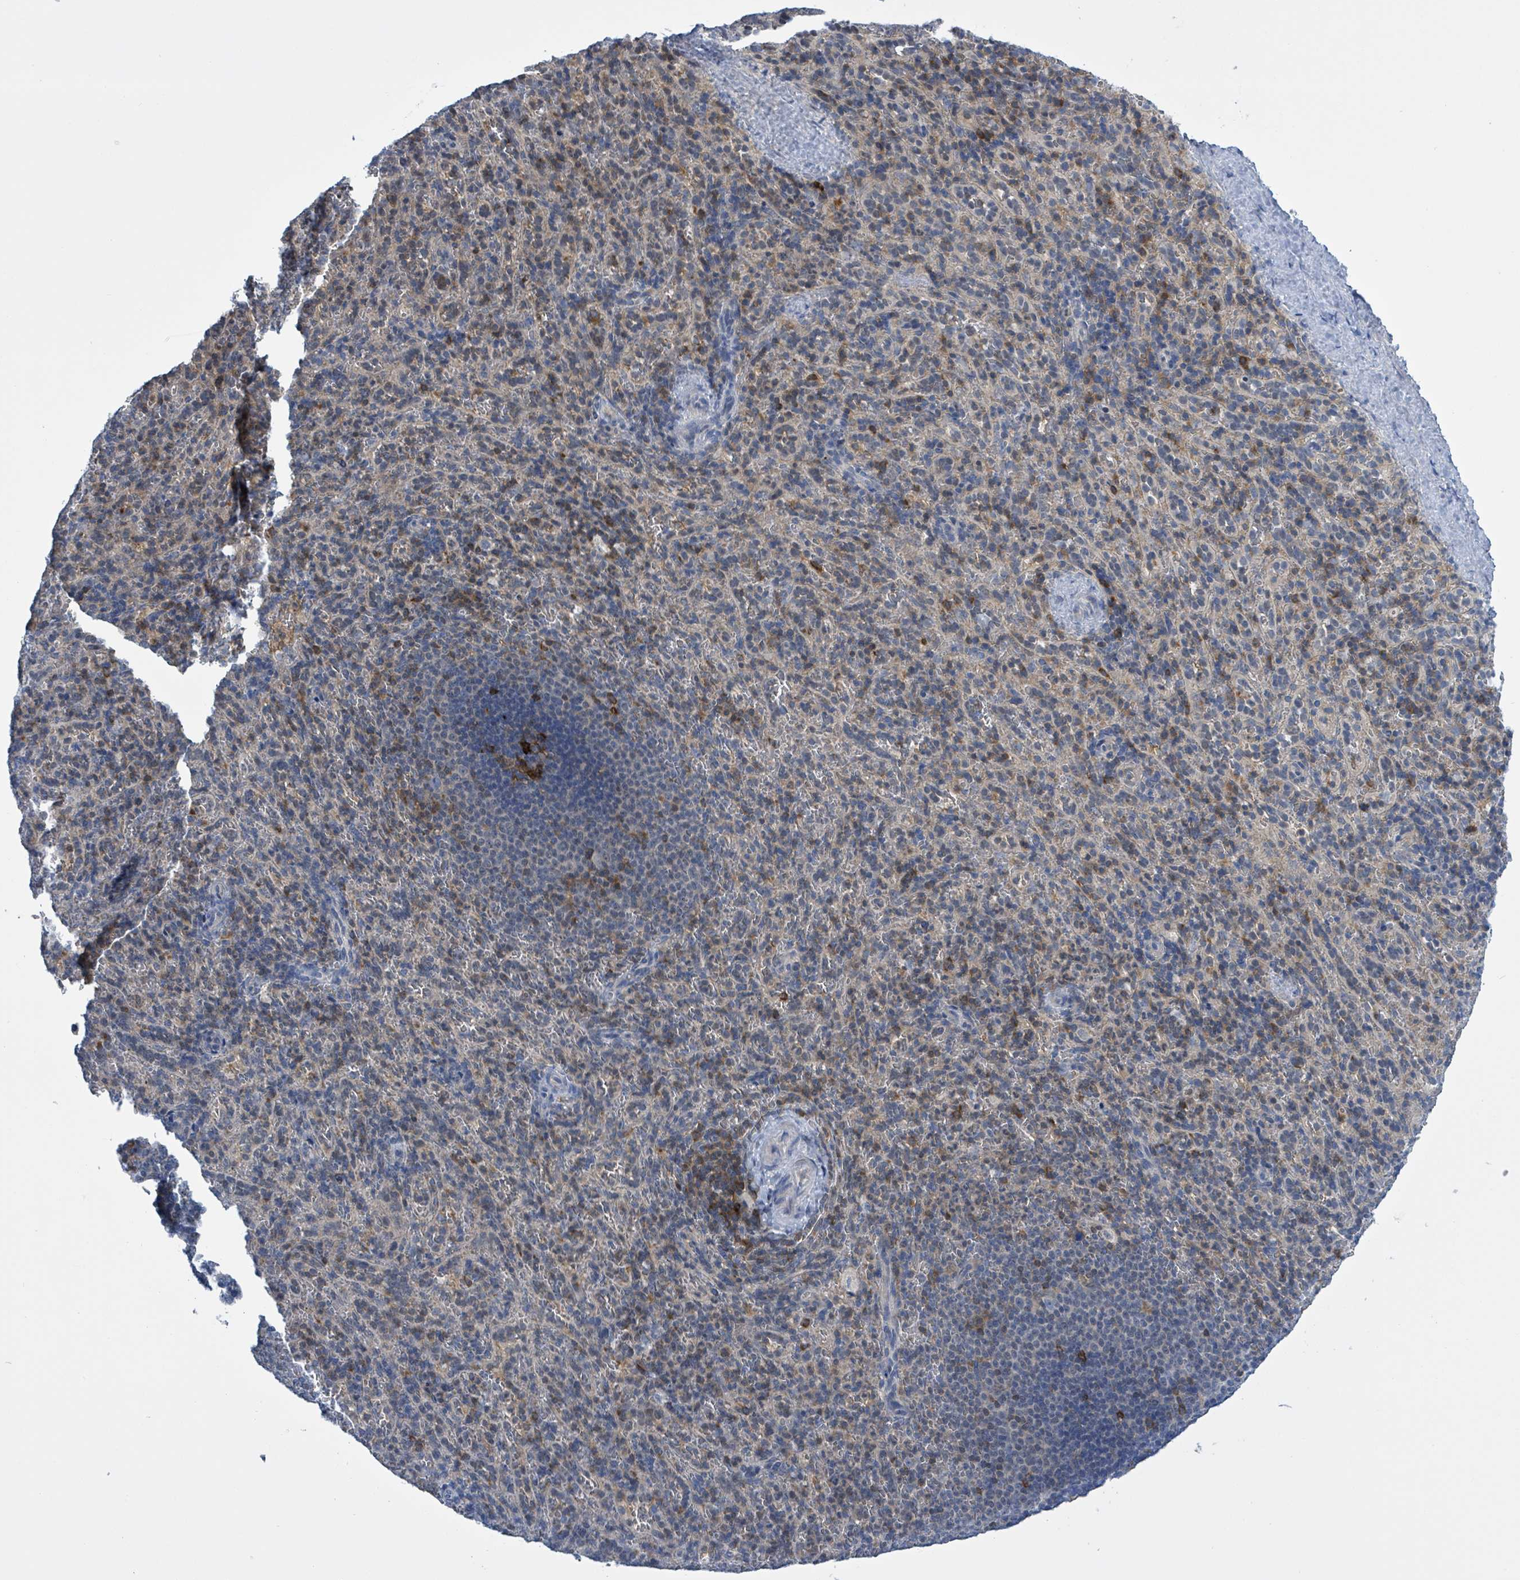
{"staining": {"intensity": "weak", "quantity": "<25%", "location": "cytoplasmic/membranous"}, "tissue": "spleen", "cell_type": "Cells in red pulp", "image_type": "normal", "snomed": [{"axis": "morphology", "description": "Normal tissue, NOS"}, {"axis": "topography", "description": "Spleen"}], "caption": "Cells in red pulp show no significant protein expression in unremarkable spleen. (Stains: DAB (3,3'-diaminobenzidine) immunohistochemistry (IHC) with hematoxylin counter stain, Microscopy: brightfield microscopy at high magnification).", "gene": "DGKZ", "patient": {"sex": "female", "age": 21}}